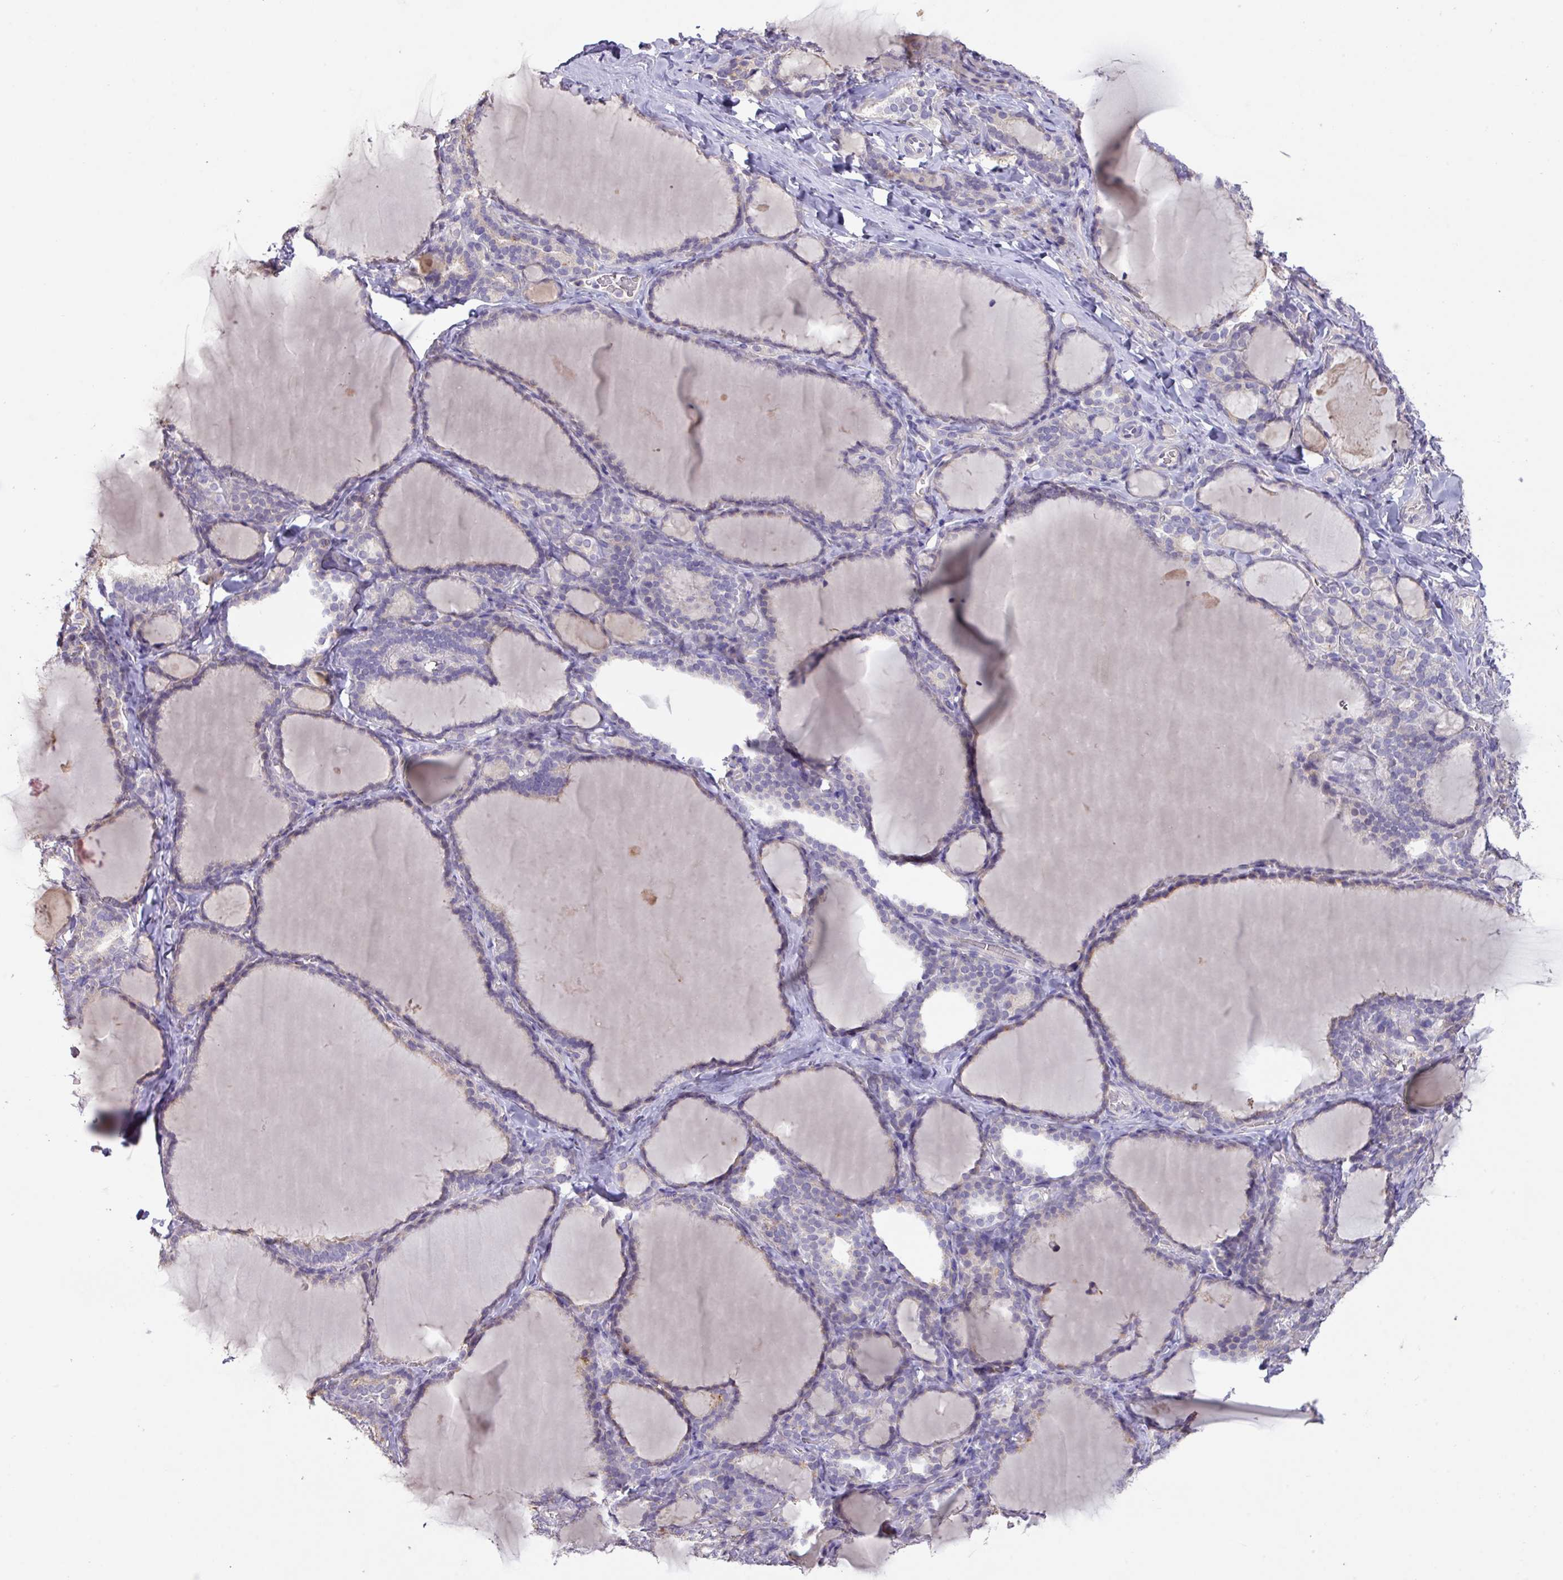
{"staining": {"intensity": "weak", "quantity": "25%-75%", "location": "cytoplasmic/membranous"}, "tissue": "thyroid gland", "cell_type": "Glandular cells", "image_type": "normal", "snomed": [{"axis": "morphology", "description": "Normal tissue, NOS"}, {"axis": "topography", "description": "Thyroid gland"}], "caption": "Immunohistochemistry micrograph of unremarkable thyroid gland: human thyroid gland stained using immunohistochemistry (IHC) reveals low levels of weak protein expression localized specifically in the cytoplasmic/membranous of glandular cells, appearing as a cytoplasmic/membranous brown color.", "gene": "PRADC1", "patient": {"sex": "female", "age": 31}}